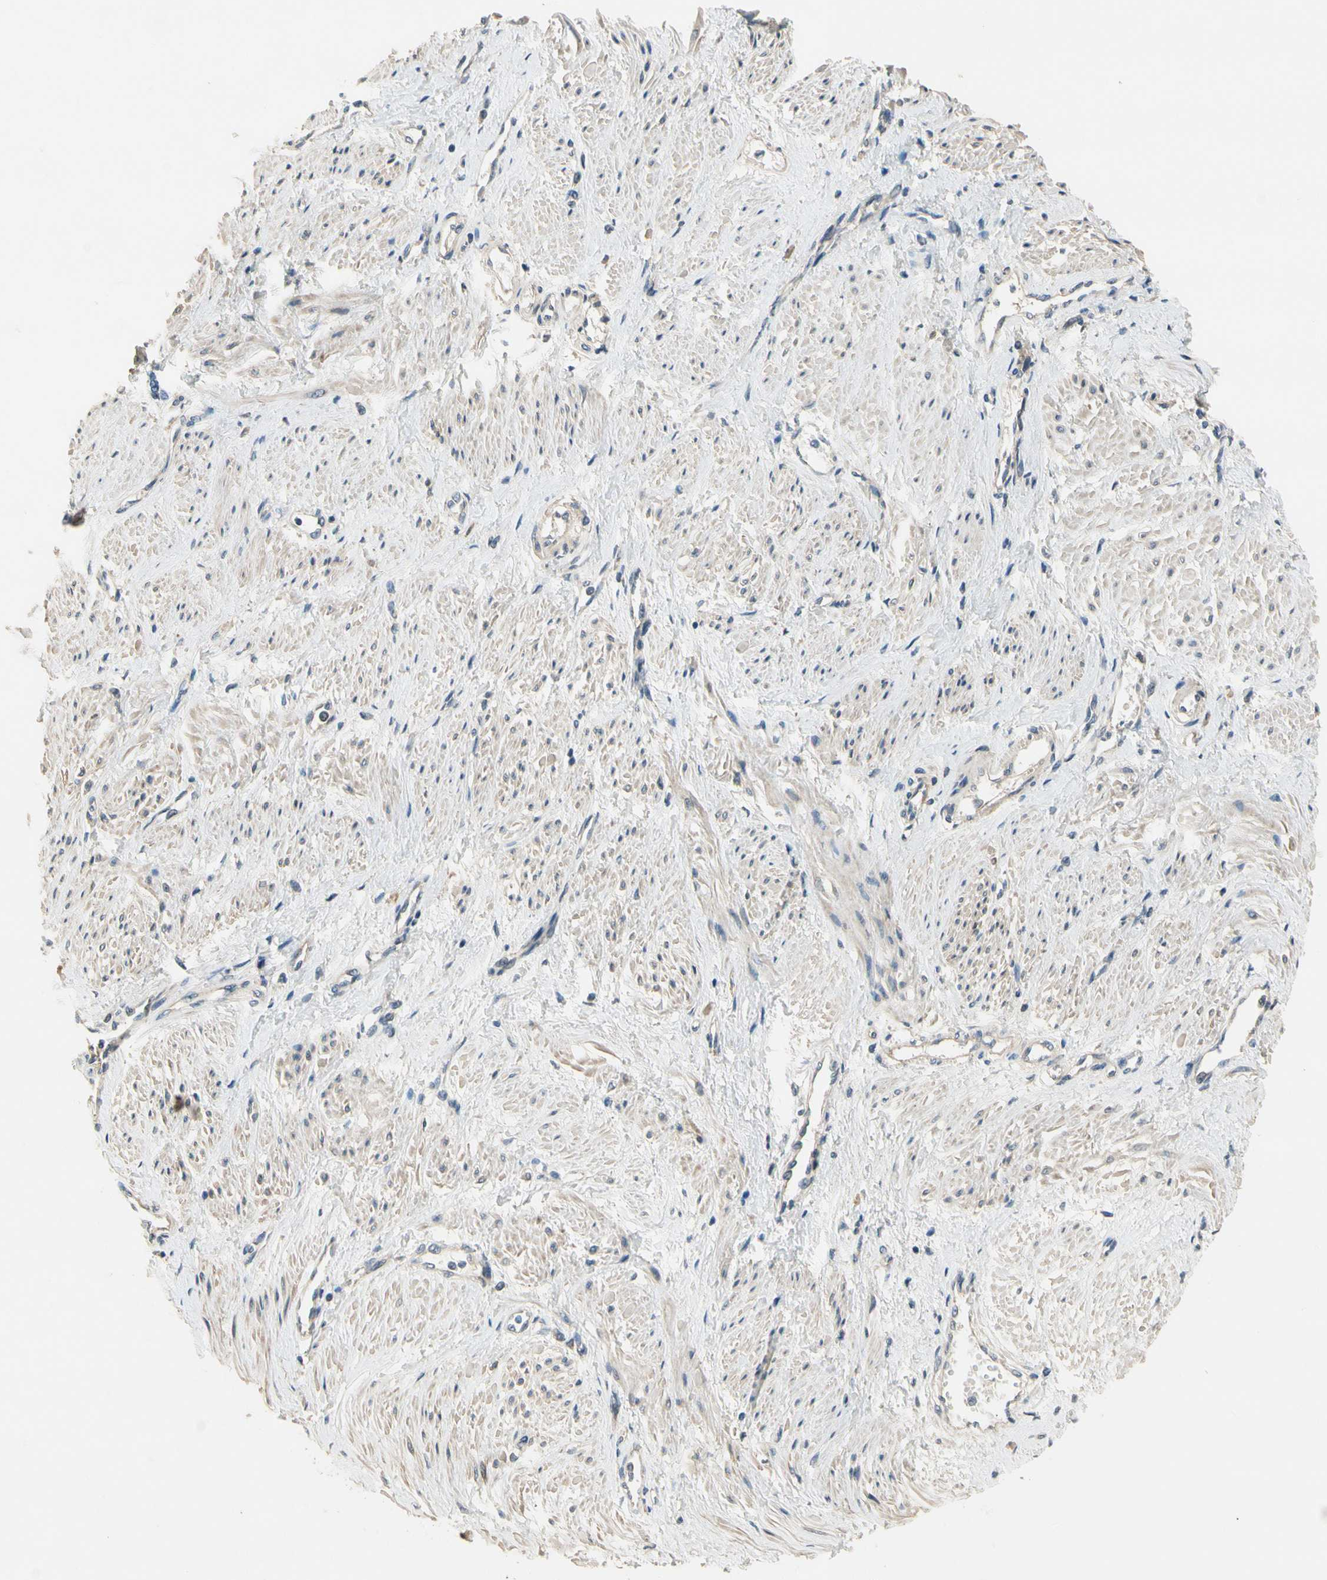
{"staining": {"intensity": "weak", "quantity": "25%-75%", "location": "cytoplasmic/membranous"}, "tissue": "smooth muscle", "cell_type": "Smooth muscle cells", "image_type": "normal", "snomed": [{"axis": "morphology", "description": "Normal tissue, NOS"}, {"axis": "topography", "description": "Smooth muscle"}, {"axis": "topography", "description": "Uterus"}], "caption": "Immunohistochemistry (IHC) of normal human smooth muscle displays low levels of weak cytoplasmic/membranous expression in approximately 25%-75% of smooth muscle cells.", "gene": "ALKBH3", "patient": {"sex": "female", "age": 39}}